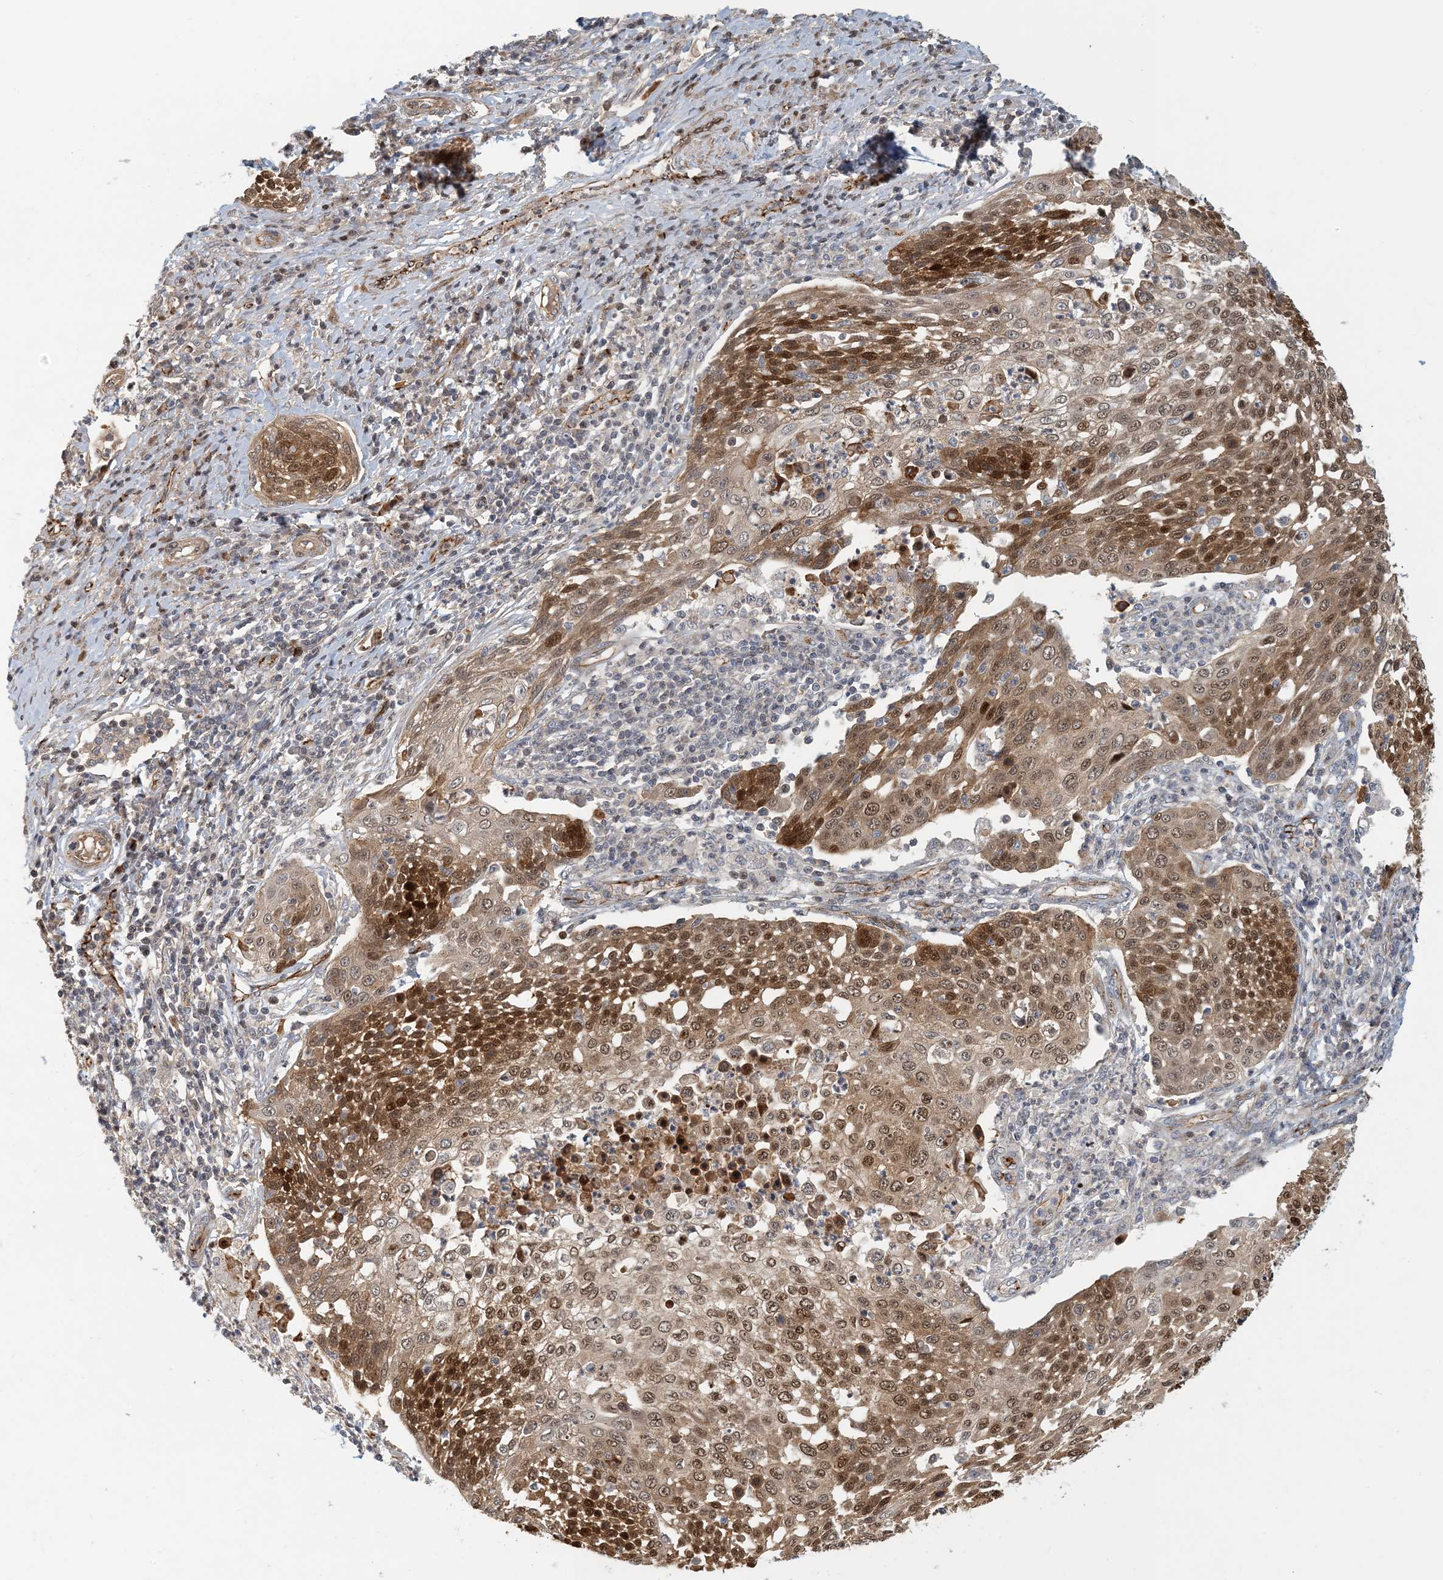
{"staining": {"intensity": "strong", "quantity": "25%-75%", "location": "cytoplasmic/membranous,nuclear"}, "tissue": "cervical cancer", "cell_type": "Tumor cells", "image_type": "cancer", "snomed": [{"axis": "morphology", "description": "Squamous cell carcinoma, NOS"}, {"axis": "topography", "description": "Cervix"}], "caption": "DAB immunohistochemical staining of cervical squamous cell carcinoma displays strong cytoplasmic/membranous and nuclear protein expression in approximately 25%-75% of tumor cells.", "gene": "MAPKBP1", "patient": {"sex": "female", "age": 34}}